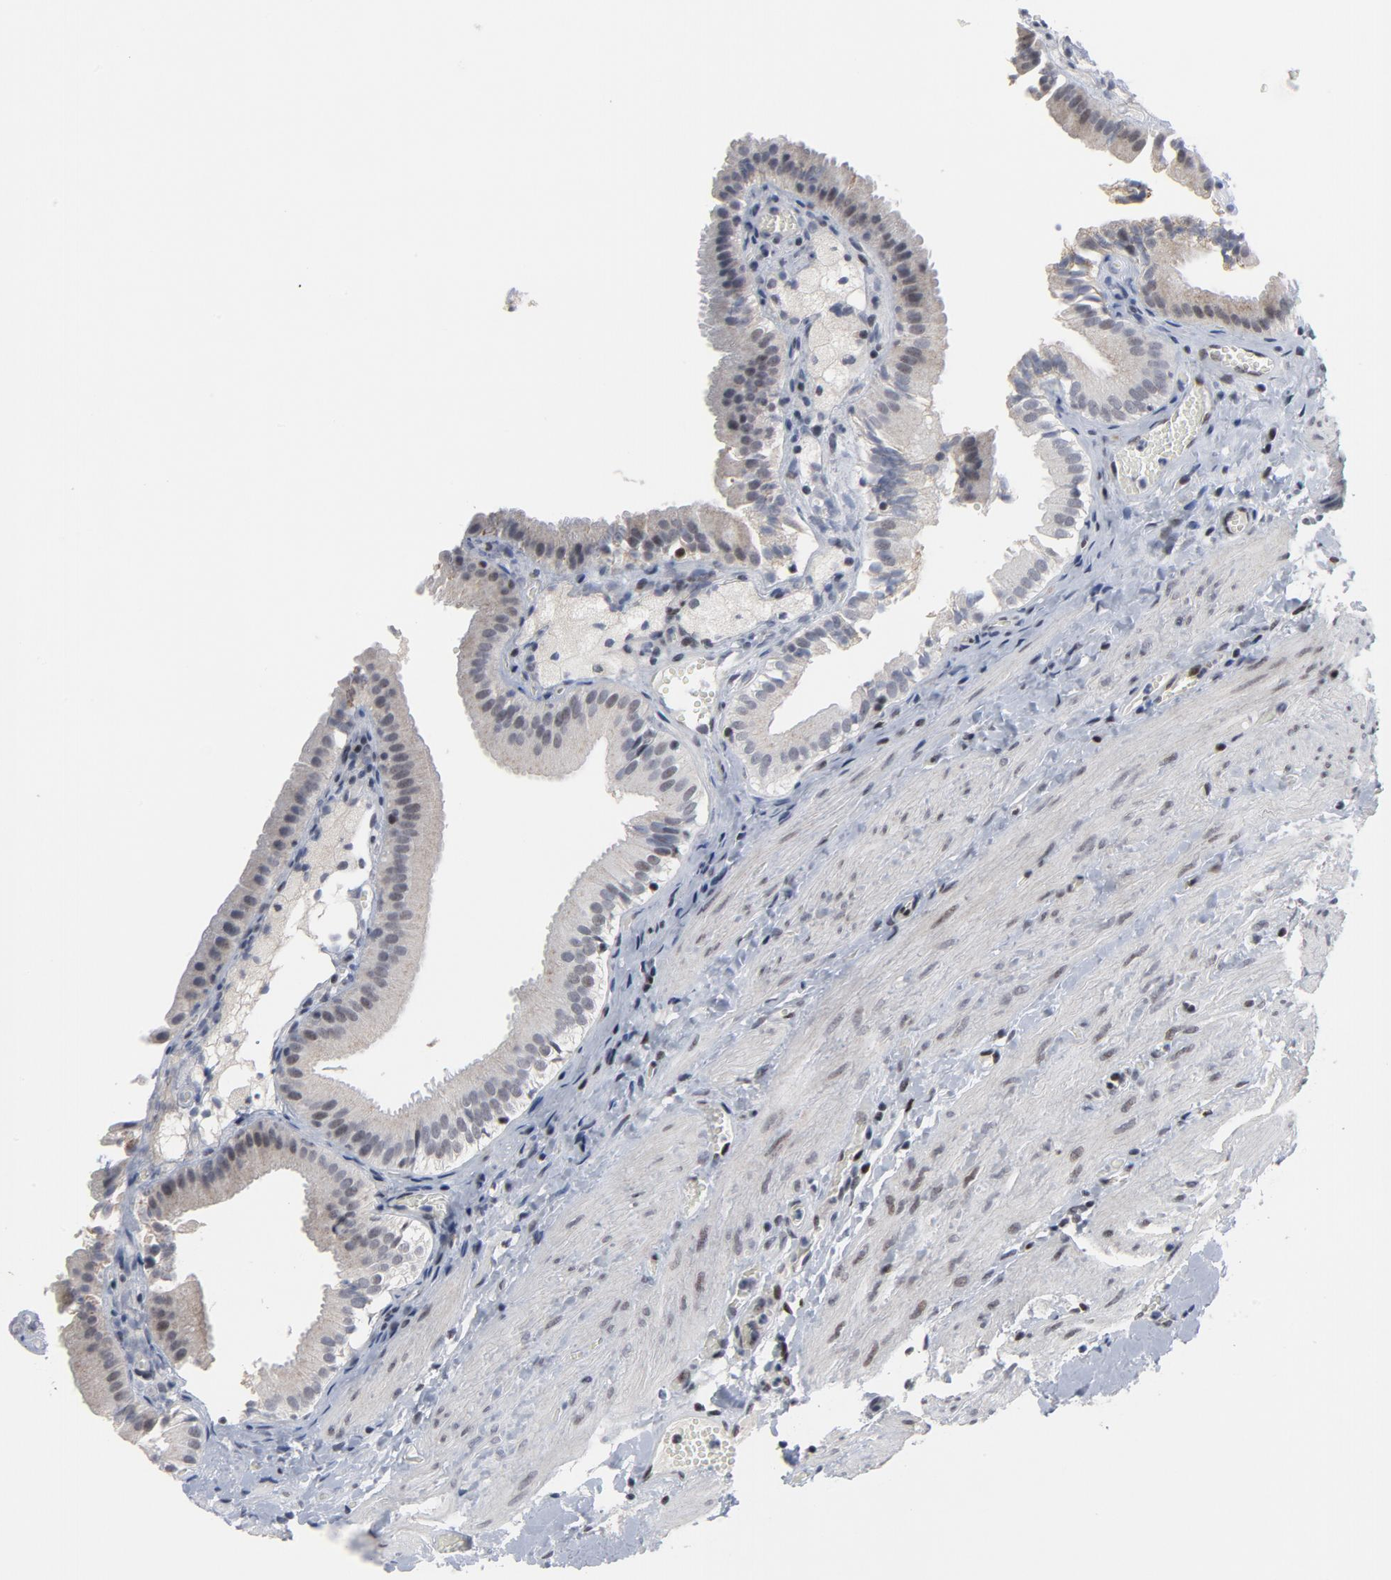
{"staining": {"intensity": "weak", "quantity": "25%-75%", "location": "cytoplasmic/membranous,nuclear"}, "tissue": "gallbladder", "cell_type": "Glandular cells", "image_type": "normal", "snomed": [{"axis": "morphology", "description": "Normal tissue, NOS"}, {"axis": "topography", "description": "Gallbladder"}], "caption": "Immunohistochemical staining of benign gallbladder displays 25%-75% levels of weak cytoplasmic/membranous,nuclear protein positivity in about 25%-75% of glandular cells.", "gene": "GABPA", "patient": {"sex": "female", "age": 24}}